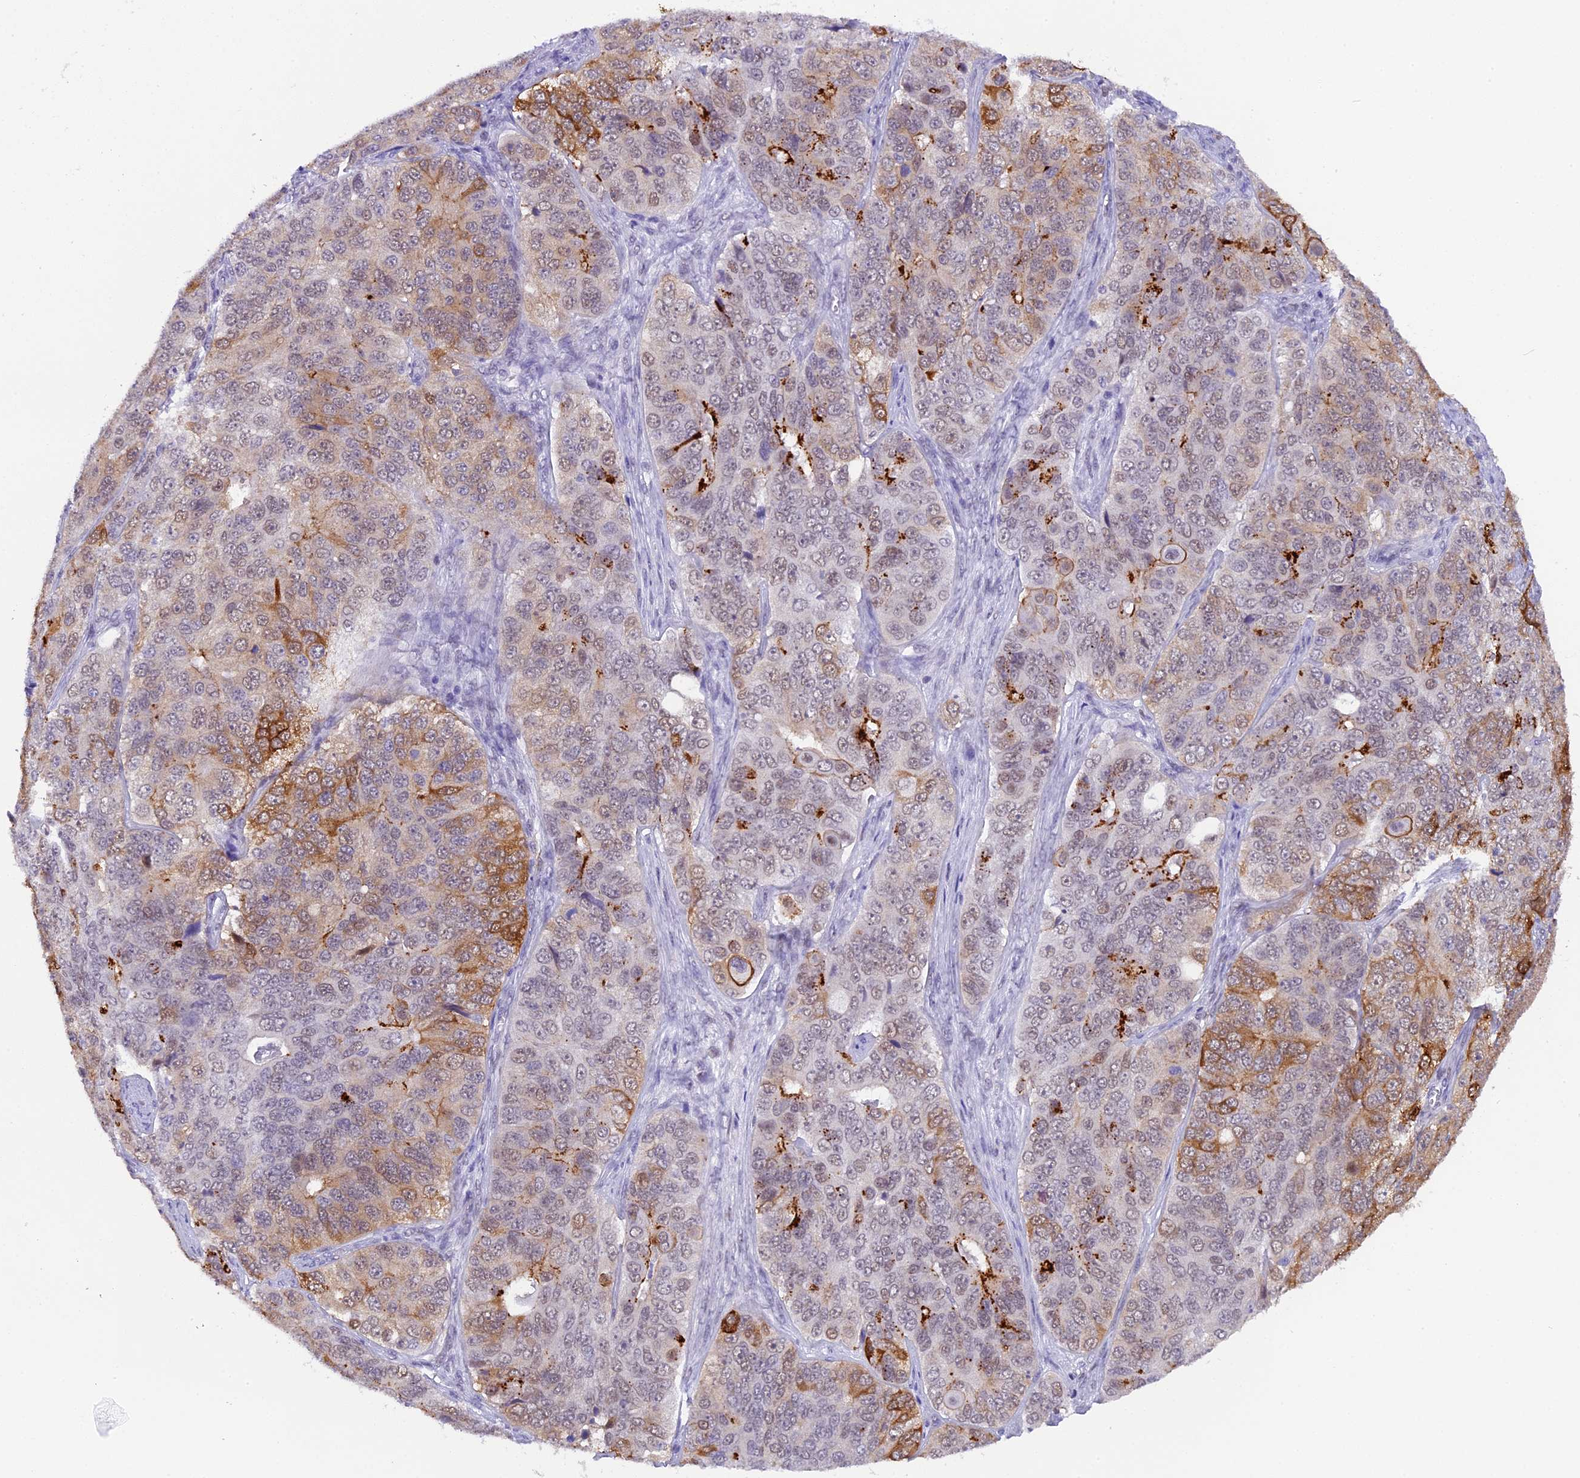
{"staining": {"intensity": "moderate", "quantity": "25%-75%", "location": "cytoplasmic/membranous"}, "tissue": "ovarian cancer", "cell_type": "Tumor cells", "image_type": "cancer", "snomed": [{"axis": "morphology", "description": "Carcinoma, endometroid"}, {"axis": "topography", "description": "Ovary"}], "caption": "Immunohistochemistry image of neoplastic tissue: human ovarian endometroid carcinoma stained using IHC reveals medium levels of moderate protein expression localized specifically in the cytoplasmic/membranous of tumor cells, appearing as a cytoplasmic/membranous brown color.", "gene": "OSGEP", "patient": {"sex": "female", "age": 51}}